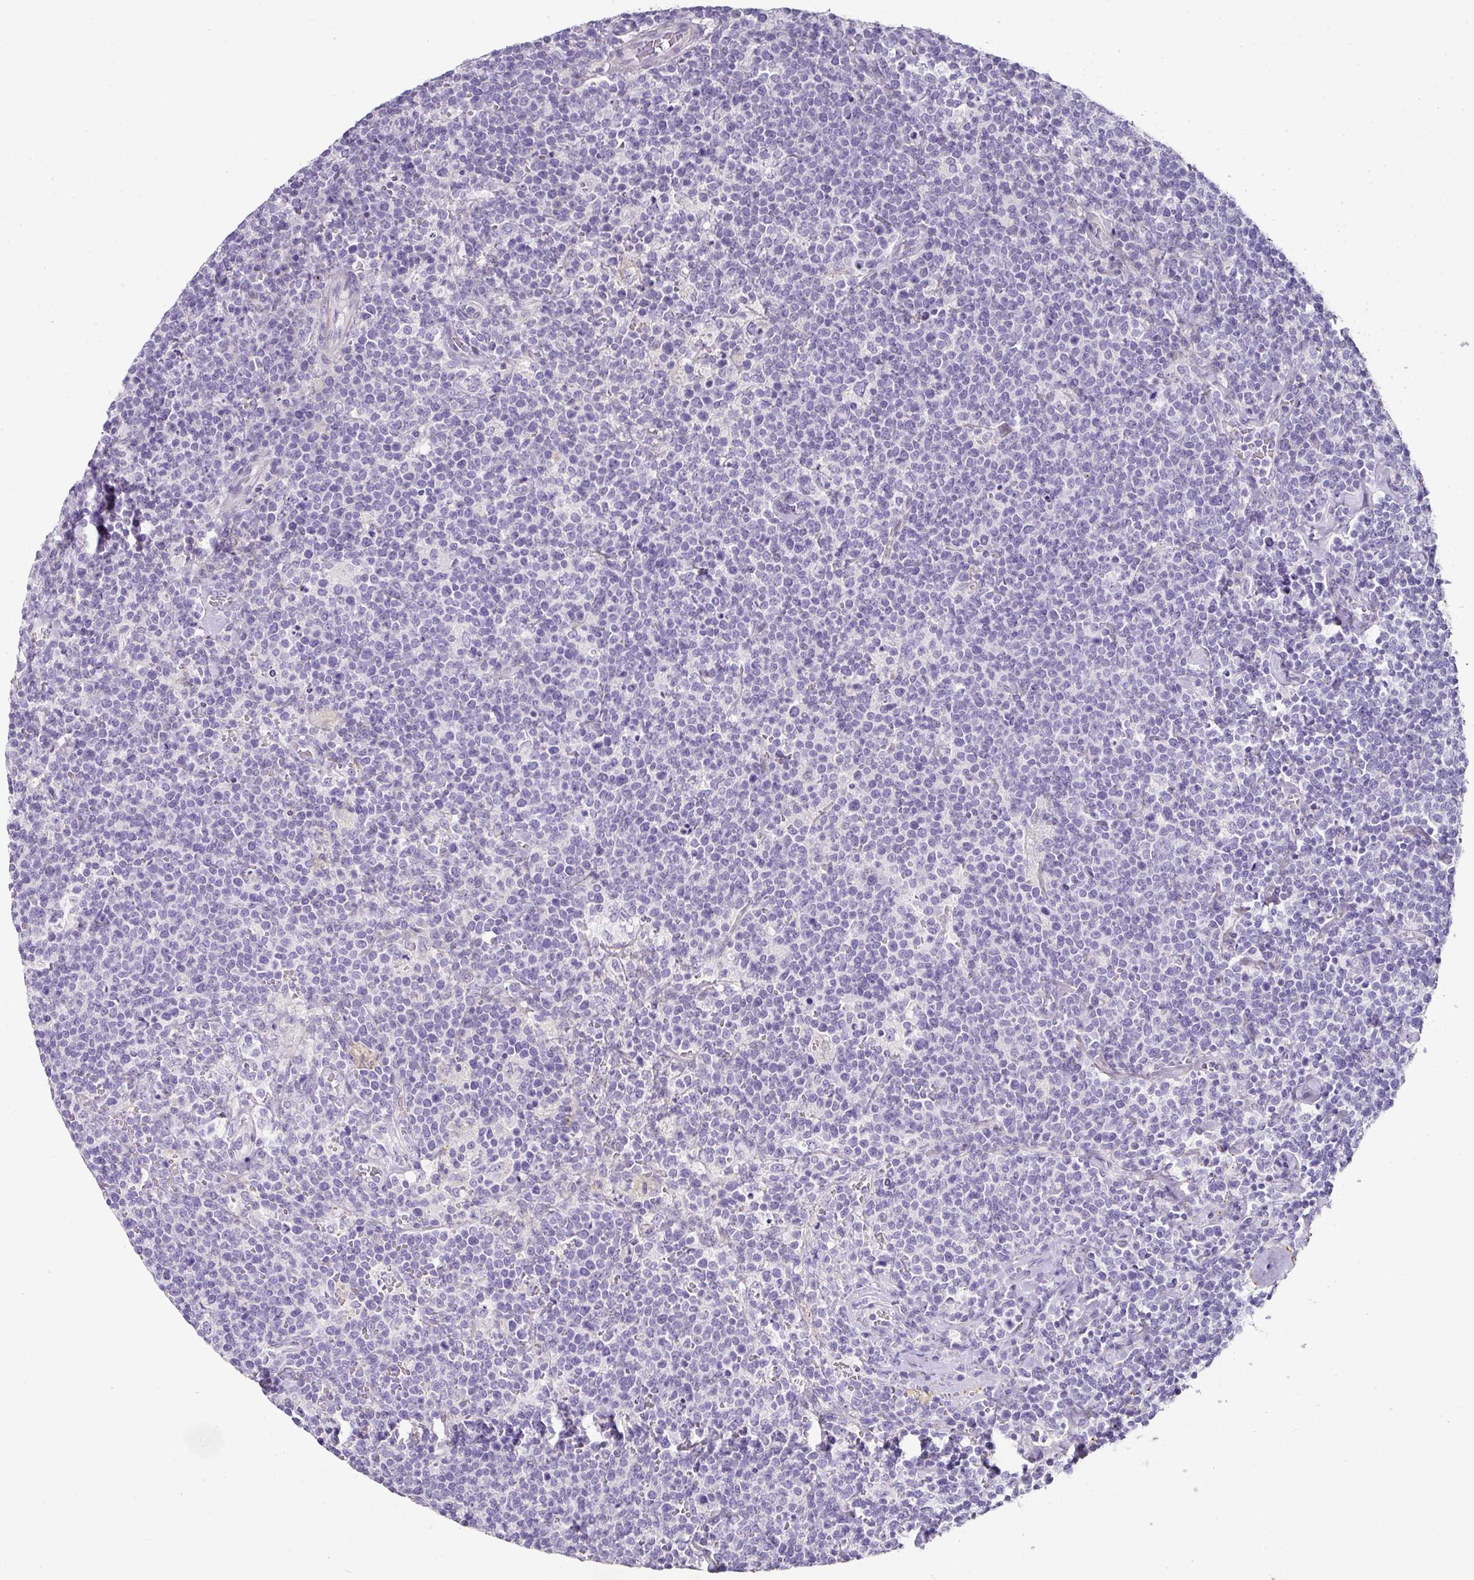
{"staining": {"intensity": "negative", "quantity": "none", "location": "none"}, "tissue": "lymphoma", "cell_type": "Tumor cells", "image_type": "cancer", "snomed": [{"axis": "morphology", "description": "Malignant lymphoma, non-Hodgkin's type, High grade"}, {"axis": "topography", "description": "Lymph node"}], "caption": "Malignant lymphoma, non-Hodgkin's type (high-grade) was stained to show a protein in brown. There is no significant staining in tumor cells. (Stains: DAB (3,3'-diaminobenzidine) immunohistochemistry (IHC) with hematoxylin counter stain, Microscopy: brightfield microscopy at high magnification).", "gene": "ANKRD29", "patient": {"sex": "male", "age": 61}}